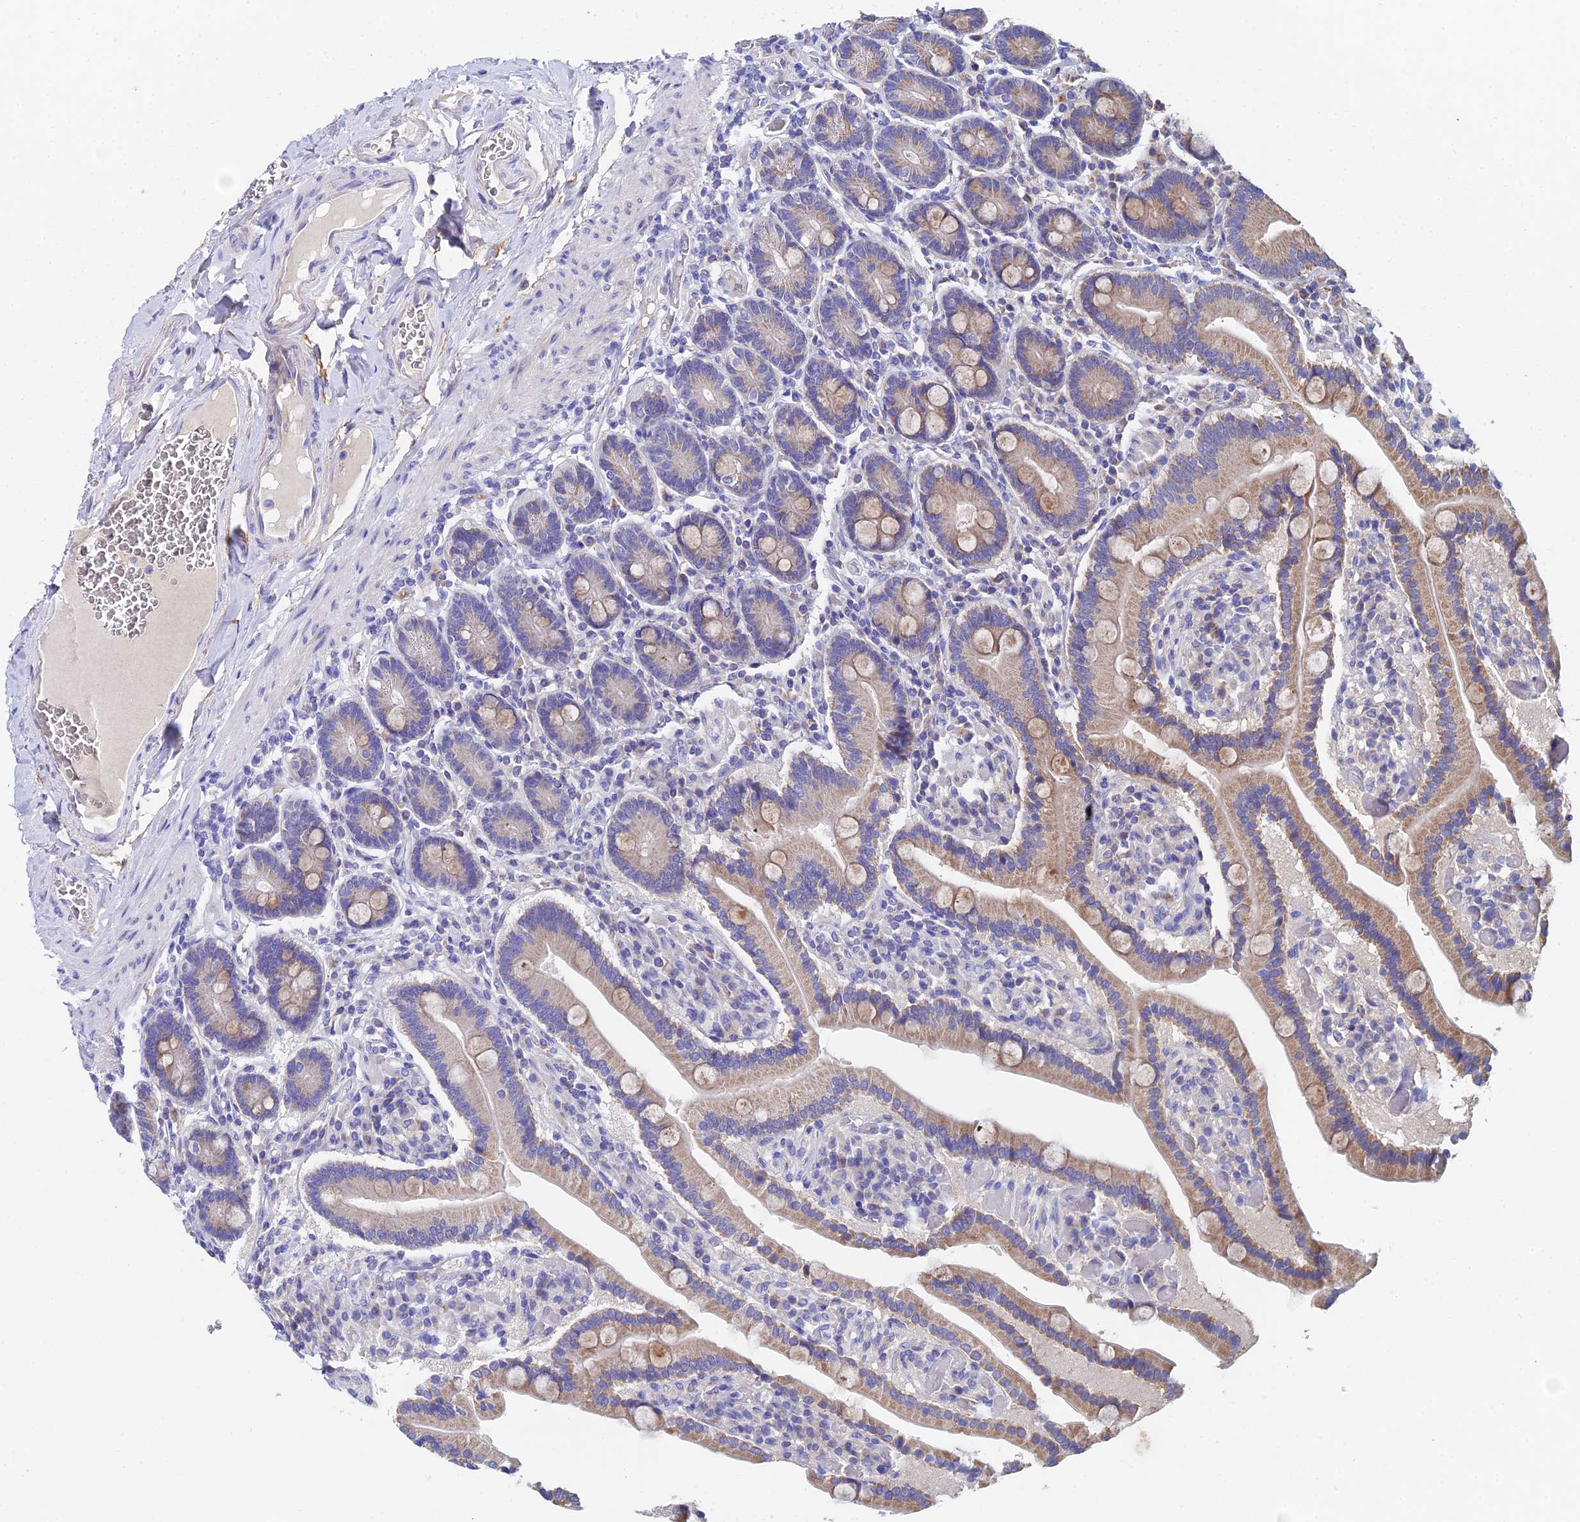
{"staining": {"intensity": "moderate", "quantity": "25%-75%", "location": "cytoplasmic/membranous"}, "tissue": "duodenum", "cell_type": "Glandular cells", "image_type": "normal", "snomed": [{"axis": "morphology", "description": "Normal tissue, NOS"}, {"axis": "topography", "description": "Duodenum"}], "caption": "Benign duodenum displays moderate cytoplasmic/membranous positivity in approximately 25%-75% of glandular cells, visualized by immunohistochemistry.", "gene": "UBE2L3", "patient": {"sex": "female", "age": 62}}